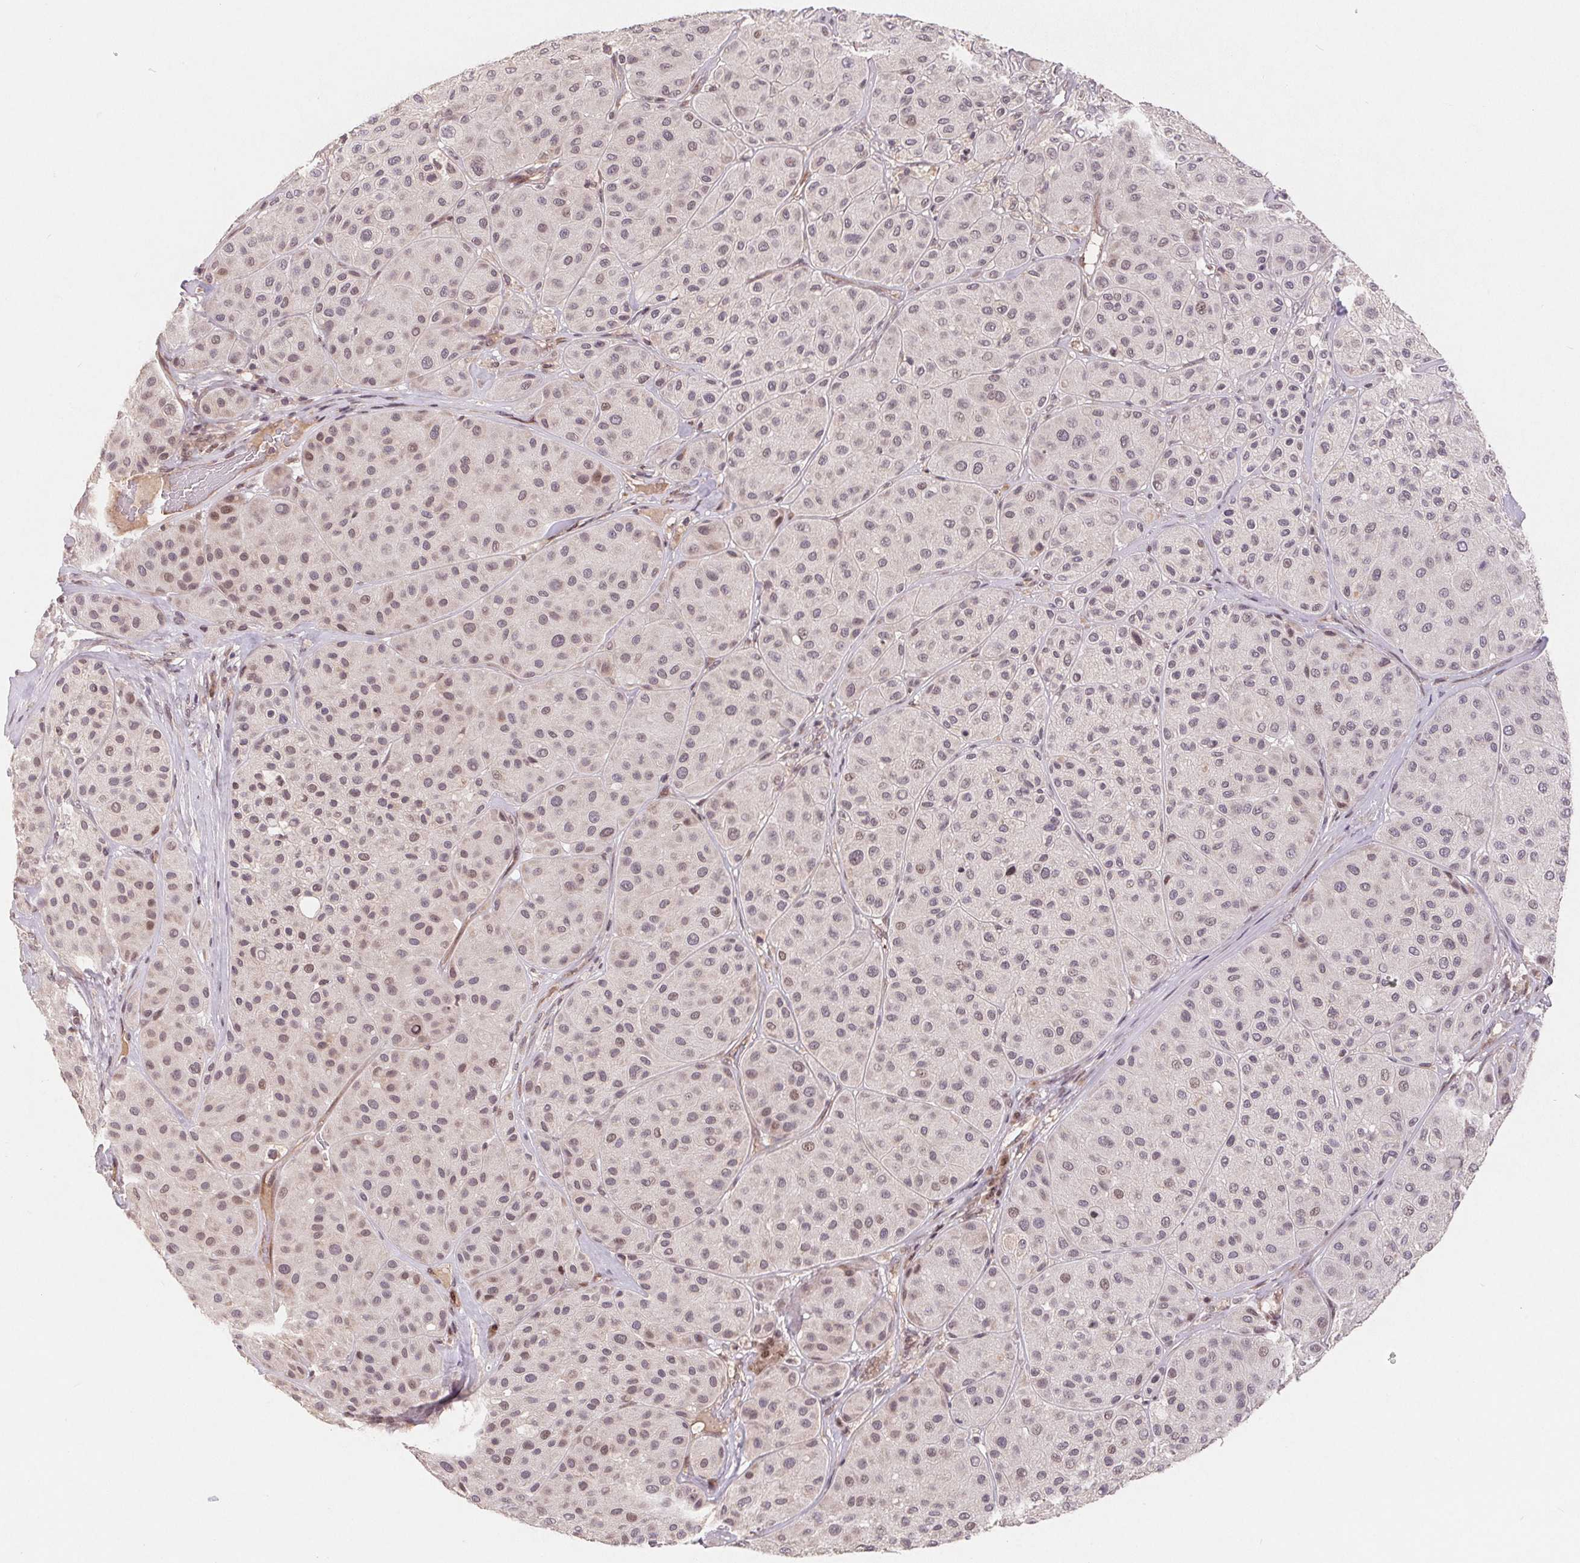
{"staining": {"intensity": "moderate", "quantity": "<25%", "location": "nuclear"}, "tissue": "melanoma", "cell_type": "Tumor cells", "image_type": "cancer", "snomed": [{"axis": "morphology", "description": "Malignant melanoma, Metastatic site"}, {"axis": "topography", "description": "Smooth muscle"}], "caption": "Brown immunohistochemical staining in melanoma exhibits moderate nuclear positivity in approximately <25% of tumor cells. The staining was performed using DAB (3,3'-diaminobenzidine) to visualize the protein expression in brown, while the nuclei were stained in blue with hematoxylin (Magnification: 20x).", "gene": "HMGN3", "patient": {"sex": "male", "age": 41}}